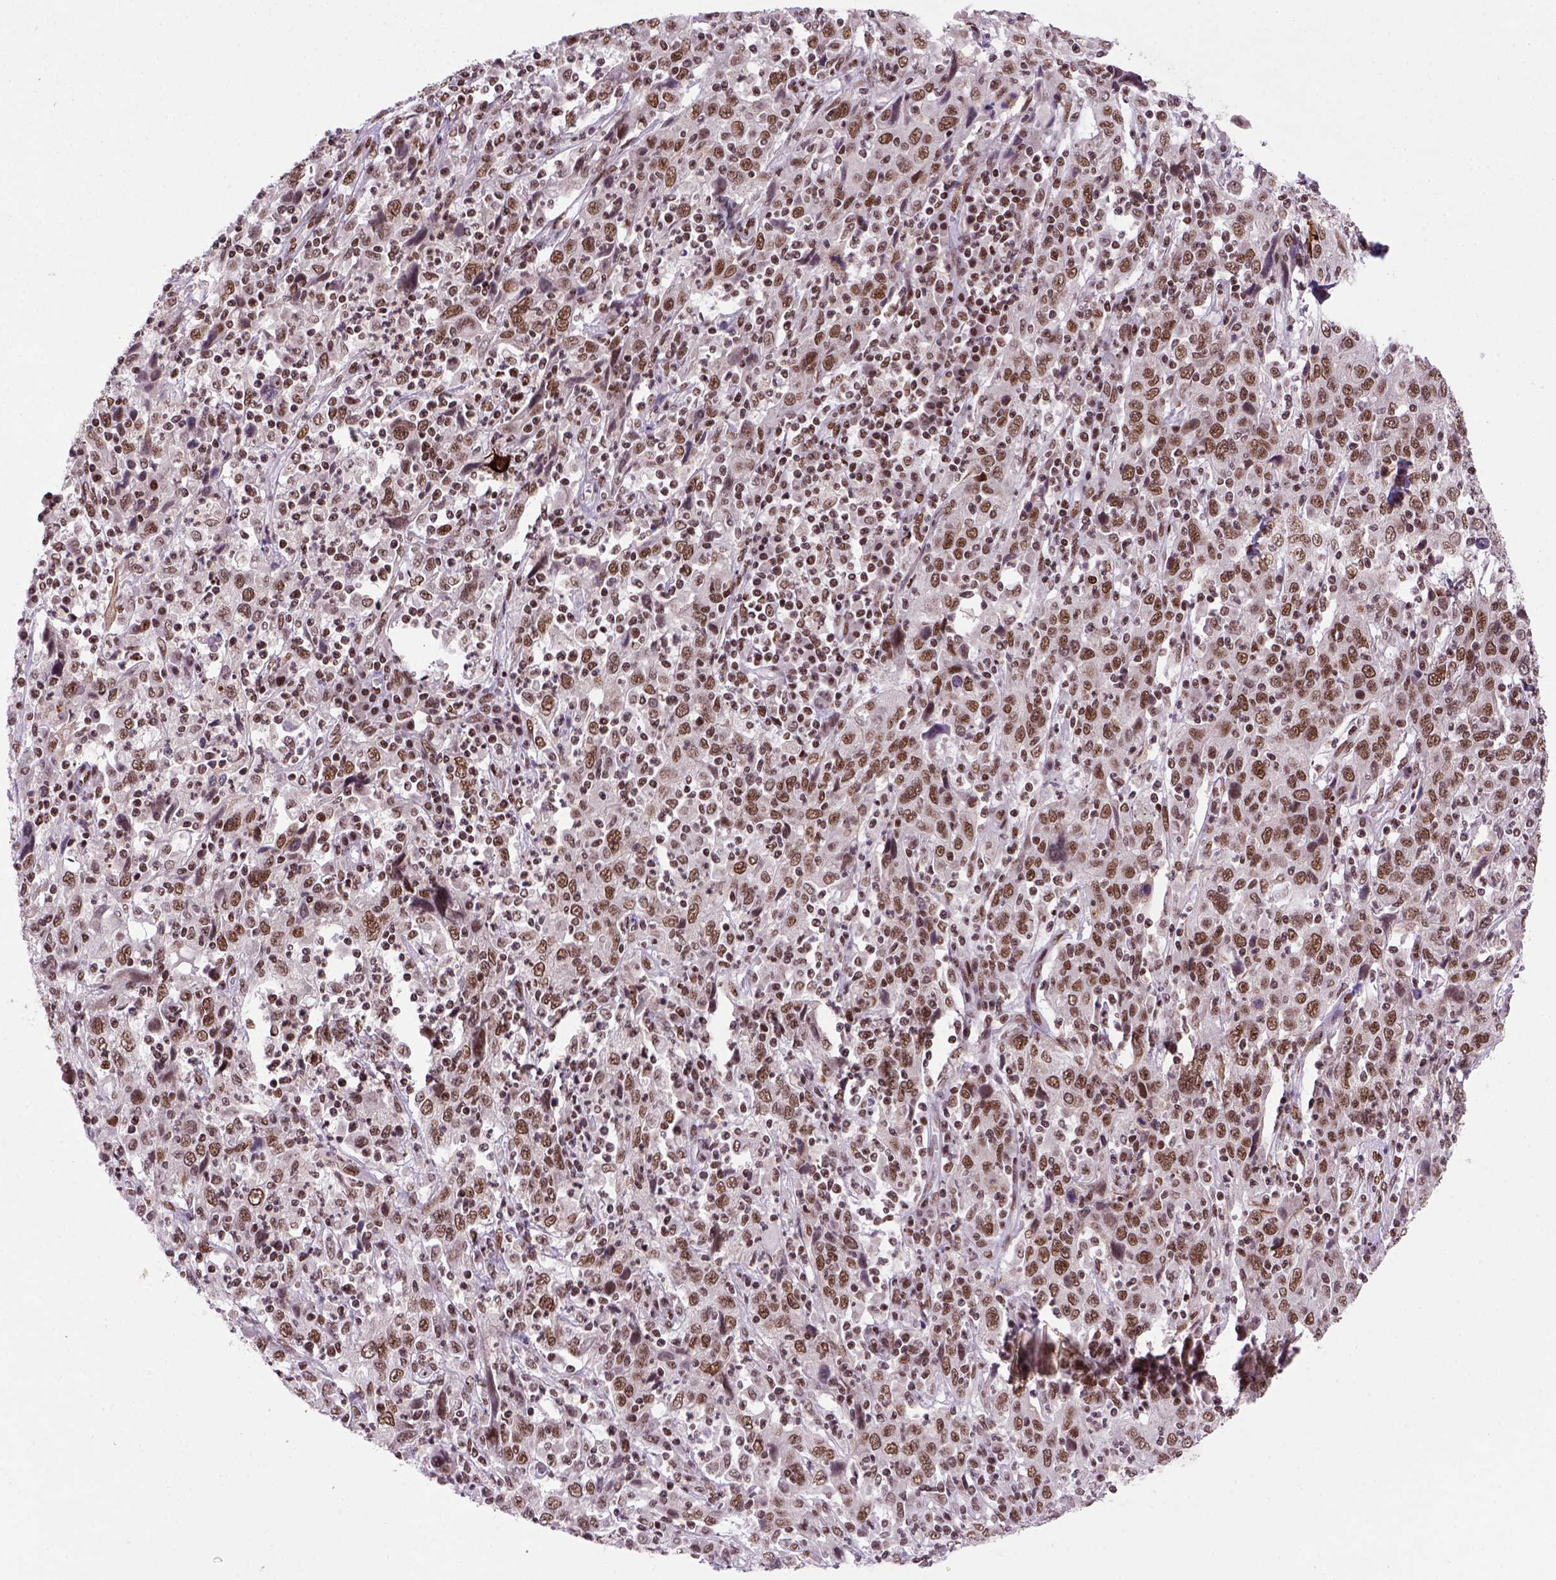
{"staining": {"intensity": "moderate", "quantity": ">75%", "location": "nuclear"}, "tissue": "cervical cancer", "cell_type": "Tumor cells", "image_type": "cancer", "snomed": [{"axis": "morphology", "description": "Squamous cell carcinoma, NOS"}, {"axis": "topography", "description": "Cervix"}], "caption": "Cervical cancer (squamous cell carcinoma) was stained to show a protein in brown. There is medium levels of moderate nuclear staining in approximately >75% of tumor cells.", "gene": "NSMCE2", "patient": {"sex": "female", "age": 46}}